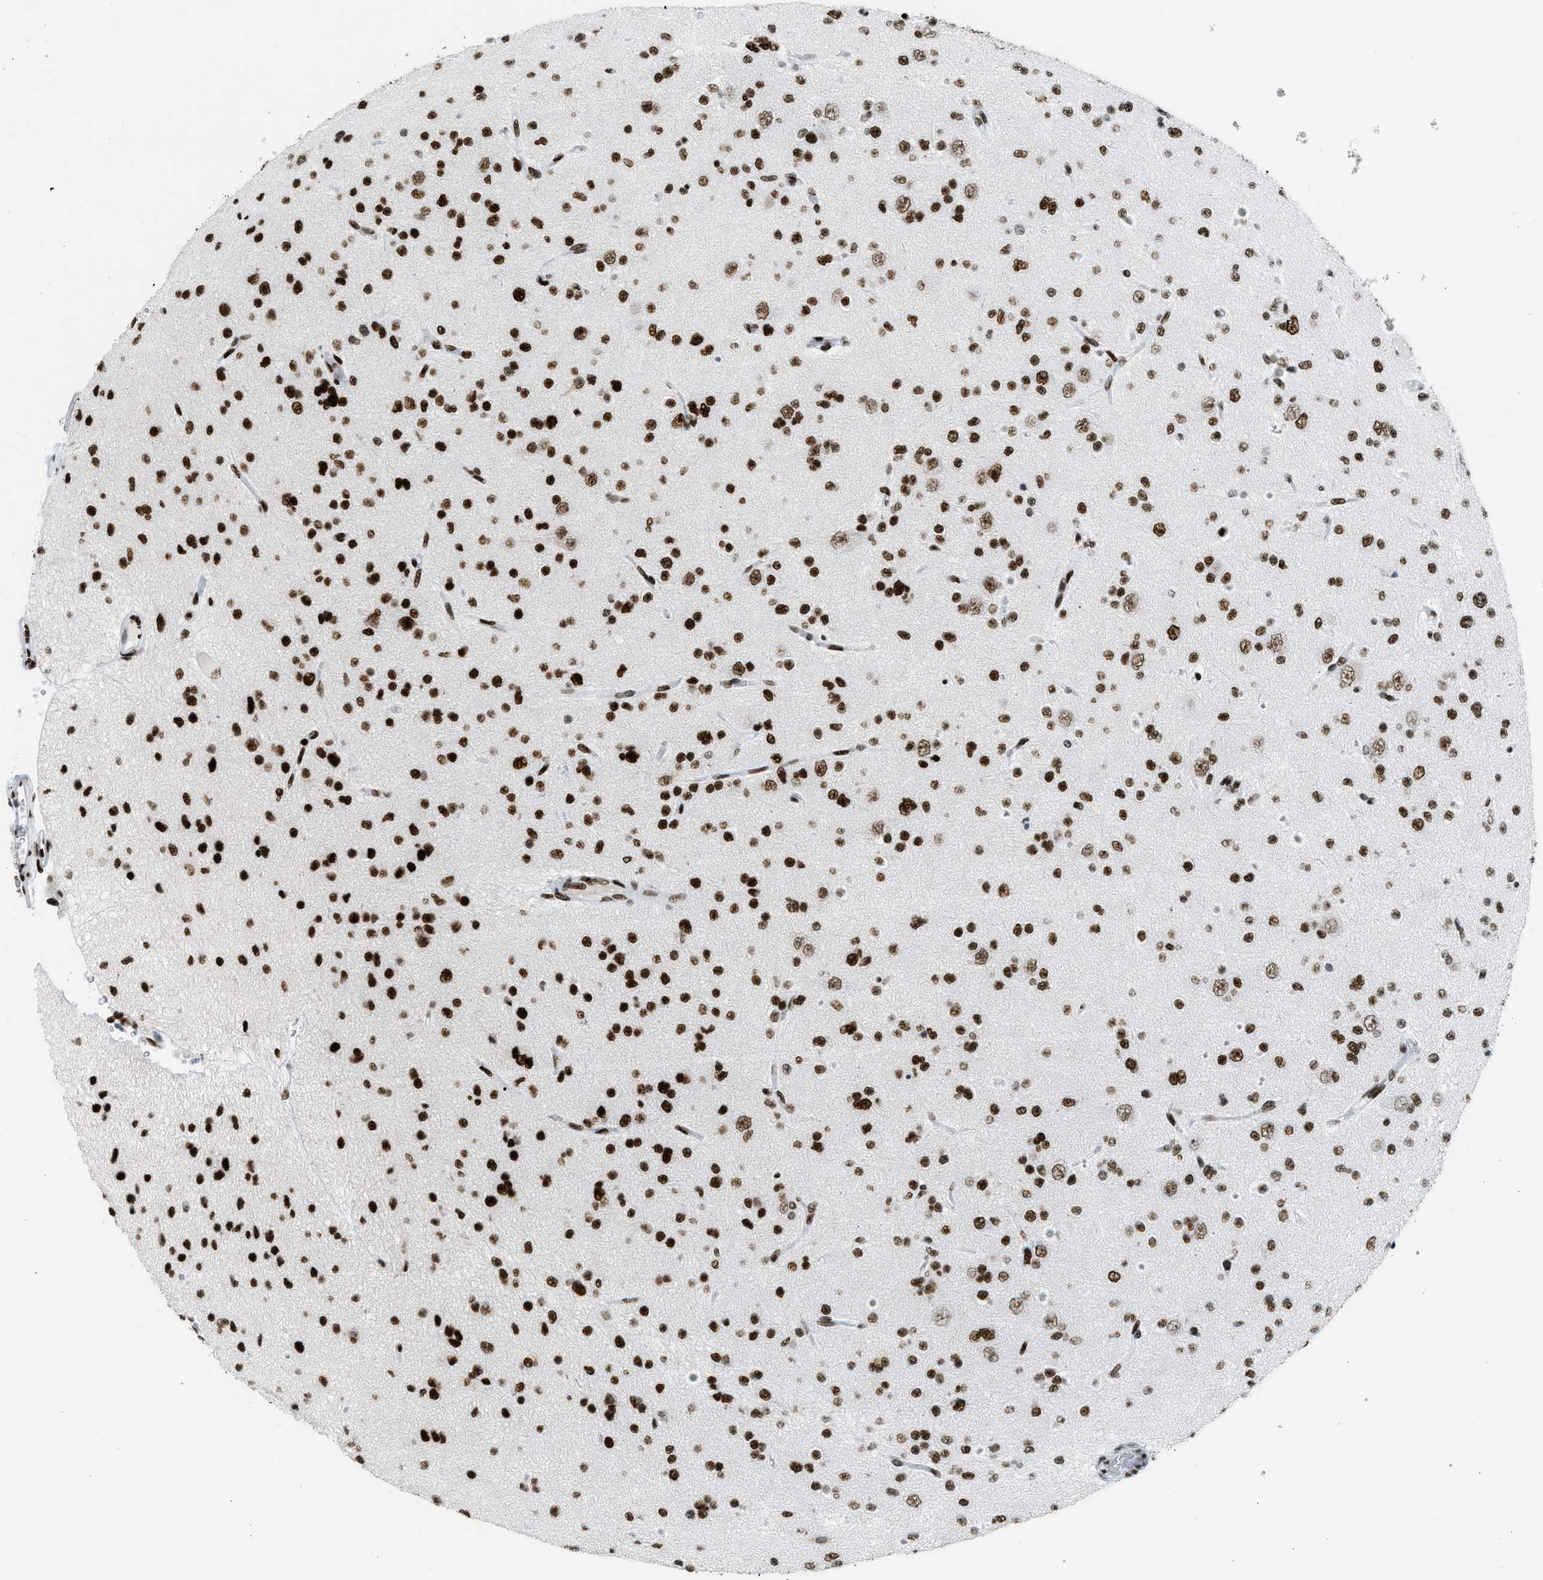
{"staining": {"intensity": "strong", "quantity": ">75%", "location": "nuclear"}, "tissue": "glioma", "cell_type": "Tumor cells", "image_type": "cancer", "snomed": [{"axis": "morphology", "description": "Glioma, malignant, Low grade"}, {"axis": "topography", "description": "Brain"}], "caption": "Immunohistochemistry (IHC) micrograph of neoplastic tissue: glioma stained using immunohistochemistry (IHC) demonstrates high levels of strong protein expression localized specifically in the nuclear of tumor cells, appearing as a nuclear brown color.", "gene": "PIF1", "patient": {"sex": "male", "age": 38}}